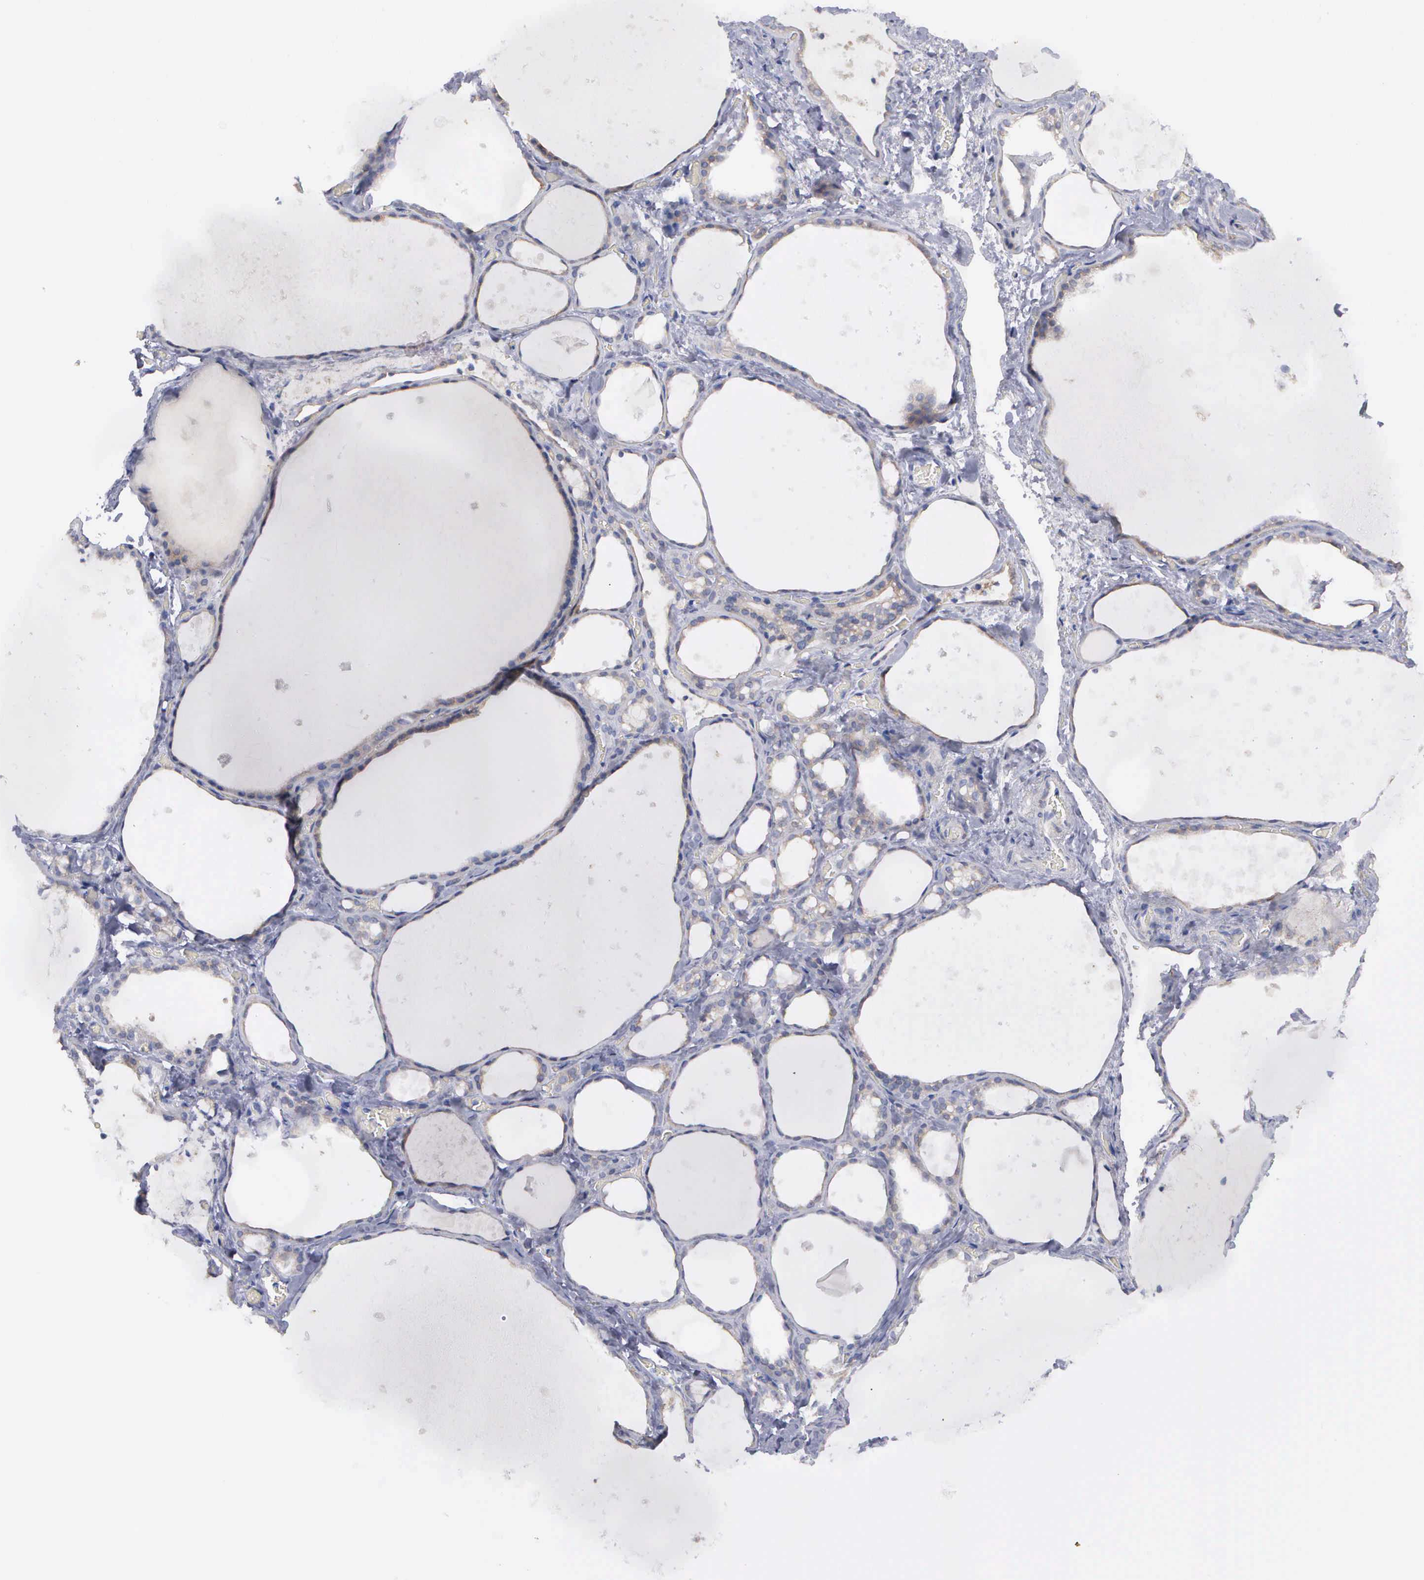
{"staining": {"intensity": "weak", "quantity": "25%-75%", "location": "cytoplasmic/membranous"}, "tissue": "thyroid gland", "cell_type": "Glandular cells", "image_type": "normal", "snomed": [{"axis": "morphology", "description": "Normal tissue, NOS"}, {"axis": "topography", "description": "Thyroid gland"}], "caption": "An immunohistochemistry image of unremarkable tissue is shown. Protein staining in brown labels weak cytoplasmic/membranous positivity in thyroid gland within glandular cells.", "gene": "CEP170B", "patient": {"sex": "male", "age": 76}}